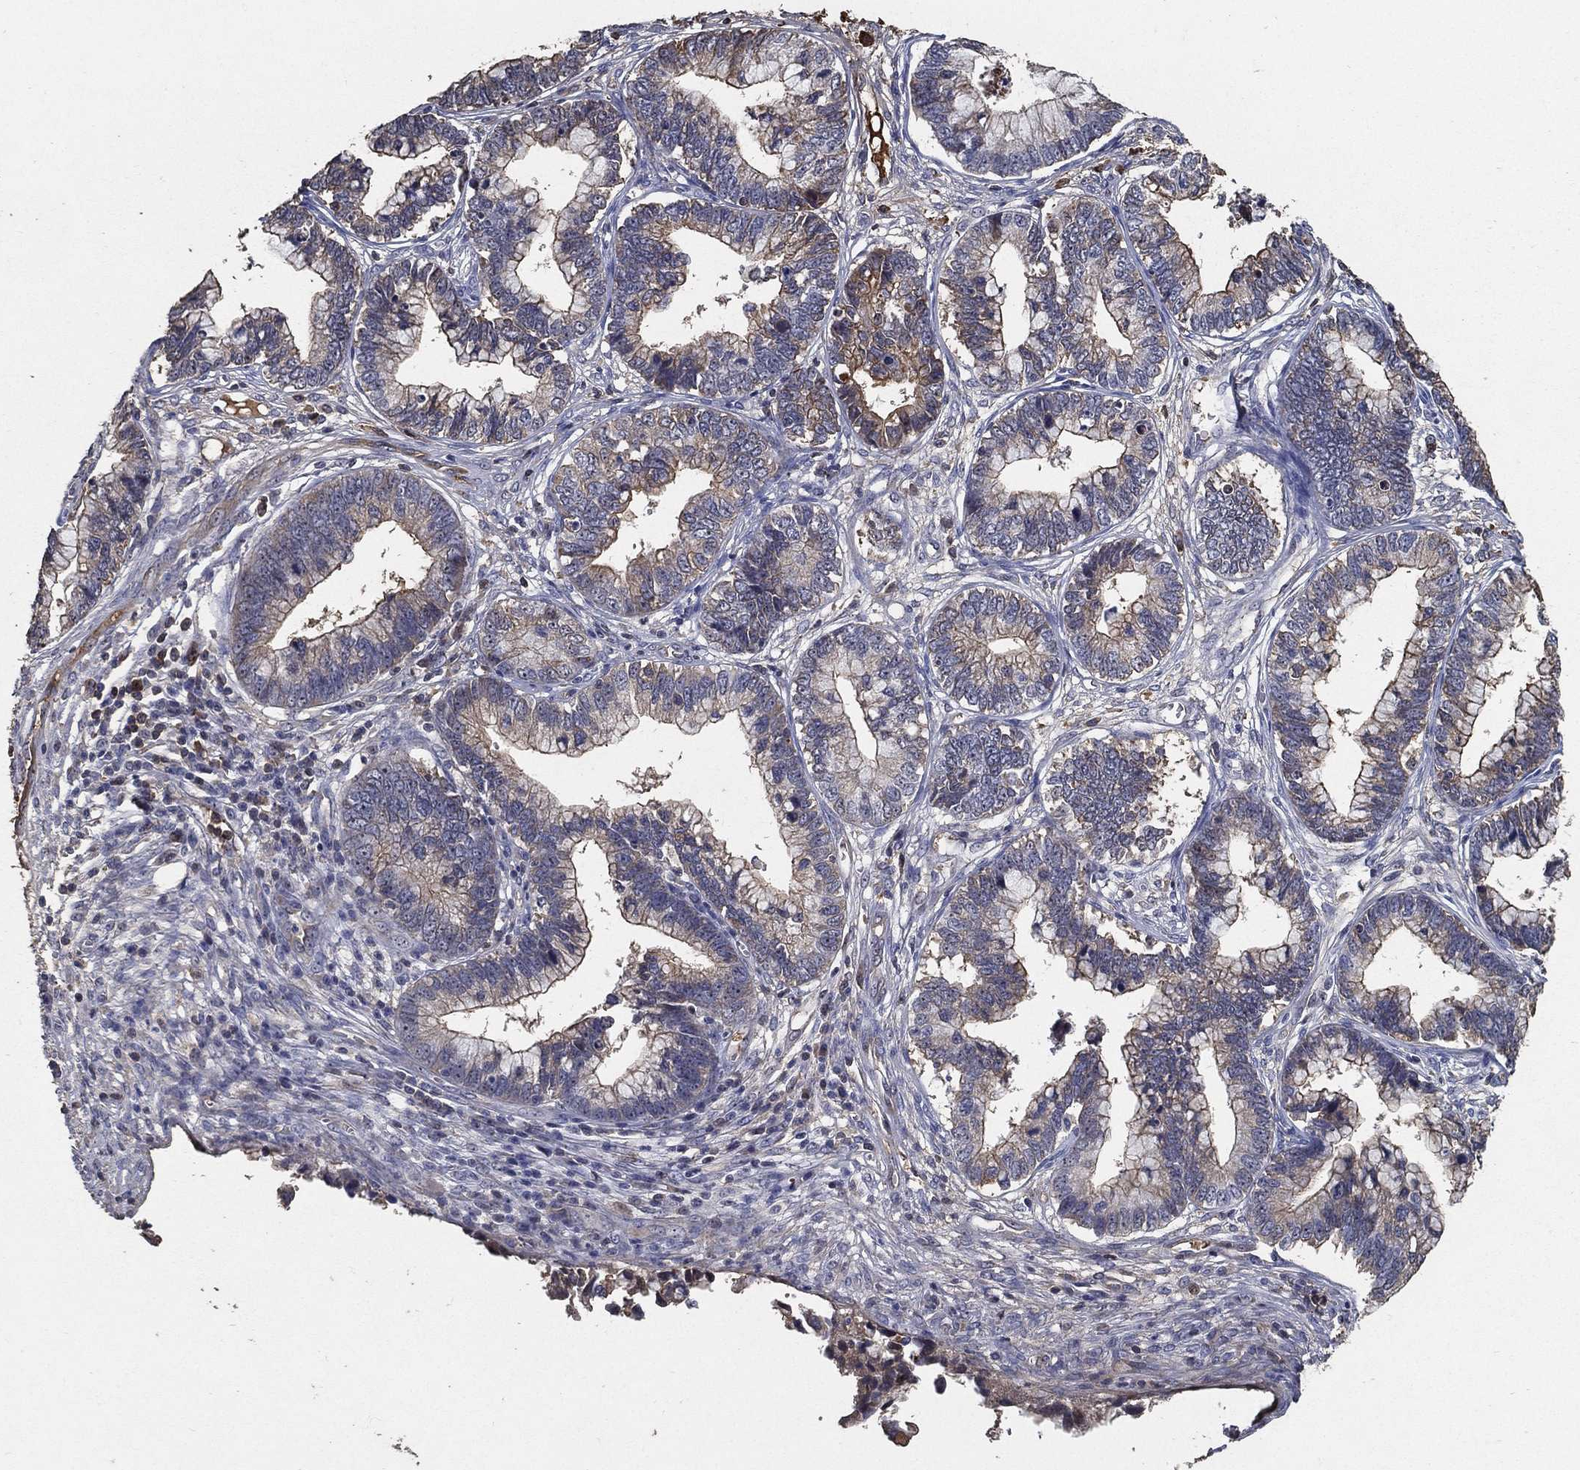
{"staining": {"intensity": "moderate", "quantity": "<25%", "location": "cytoplasmic/membranous"}, "tissue": "cervical cancer", "cell_type": "Tumor cells", "image_type": "cancer", "snomed": [{"axis": "morphology", "description": "Adenocarcinoma, NOS"}, {"axis": "topography", "description": "Cervix"}], "caption": "There is low levels of moderate cytoplasmic/membranous expression in tumor cells of cervical cancer, as demonstrated by immunohistochemical staining (brown color).", "gene": "EFNA1", "patient": {"sex": "female", "age": 44}}